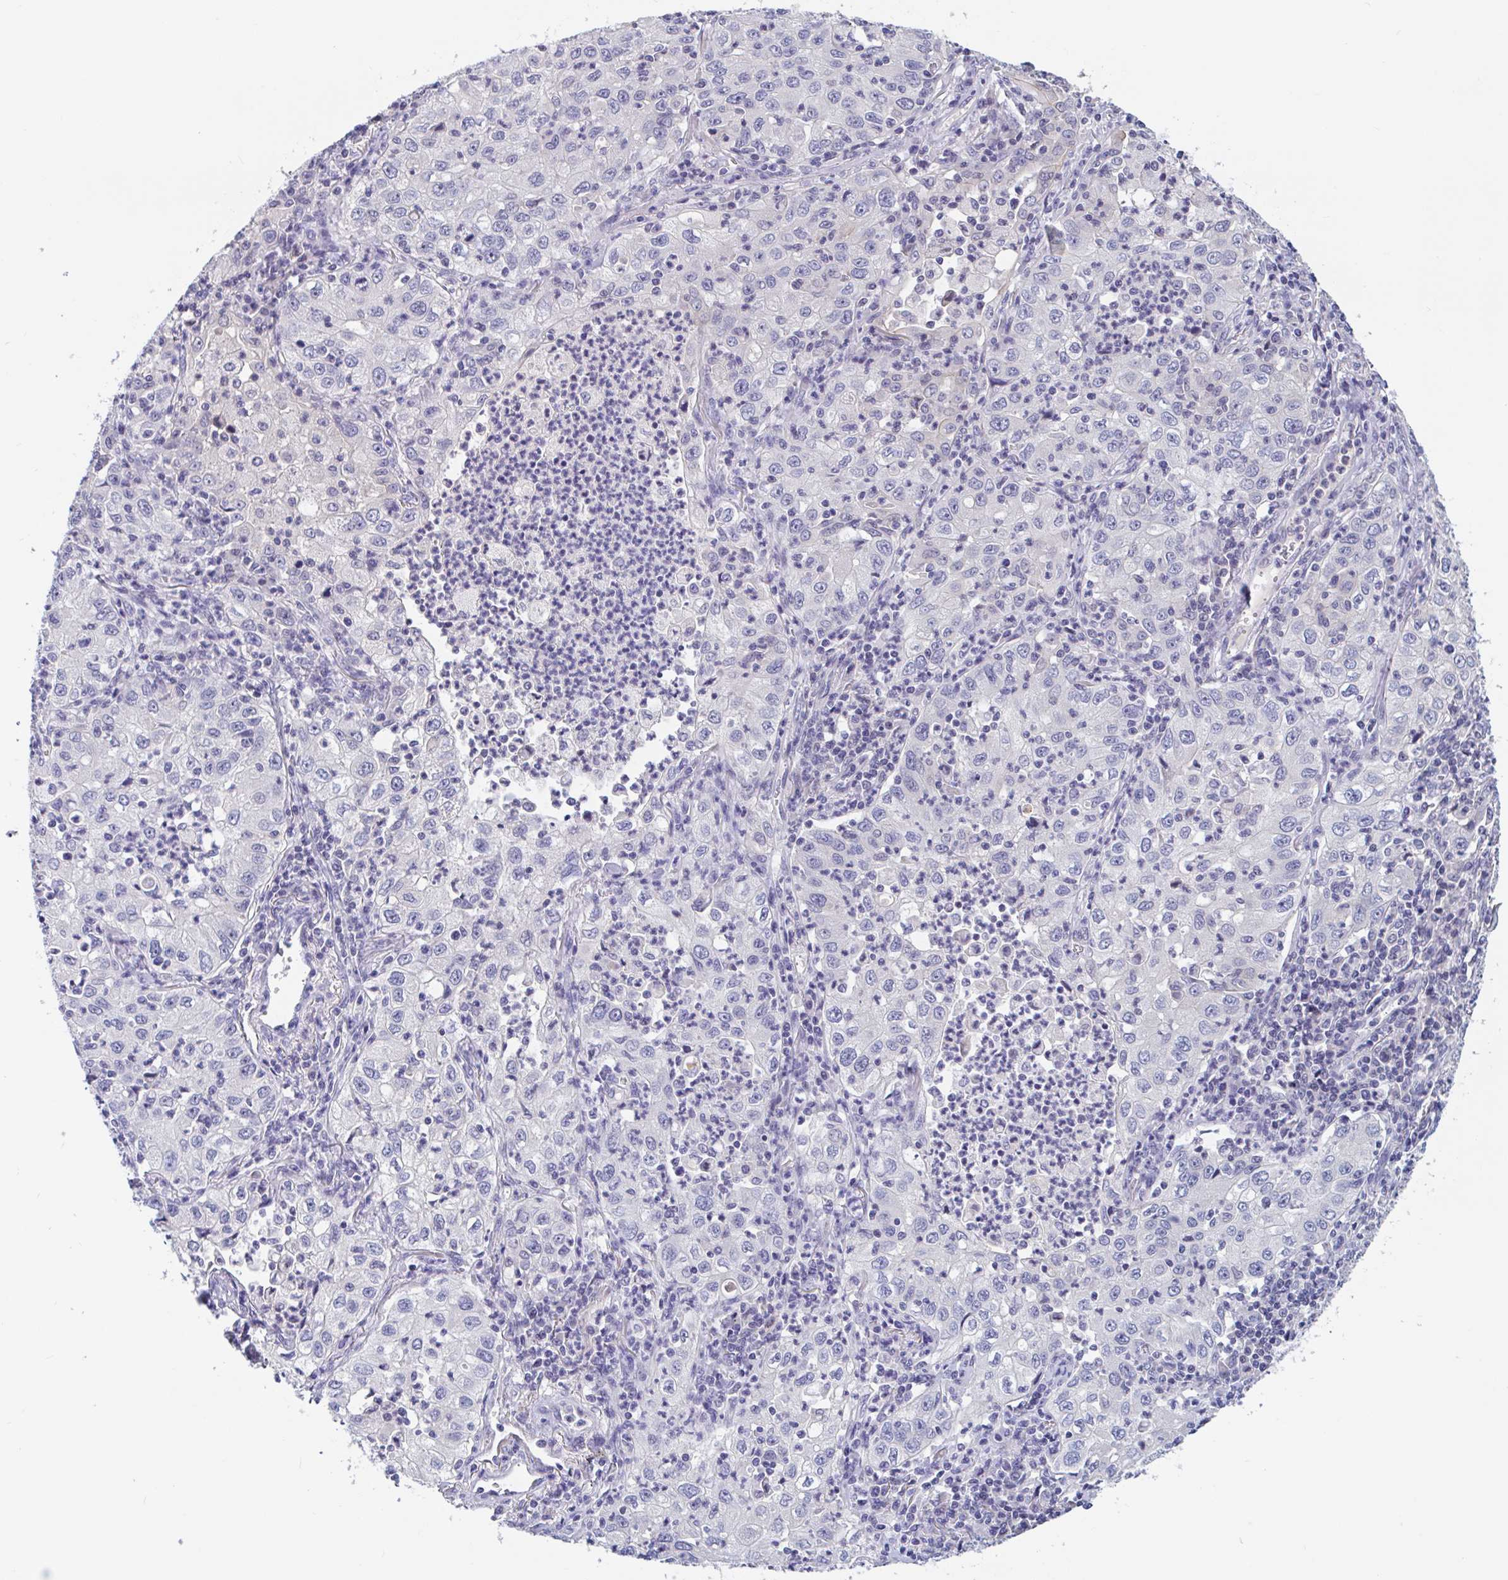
{"staining": {"intensity": "negative", "quantity": "none", "location": "none"}, "tissue": "lung cancer", "cell_type": "Tumor cells", "image_type": "cancer", "snomed": [{"axis": "morphology", "description": "Squamous cell carcinoma, NOS"}, {"axis": "topography", "description": "Lung"}], "caption": "Lung cancer was stained to show a protein in brown. There is no significant positivity in tumor cells.", "gene": "UNKL", "patient": {"sex": "male", "age": 71}}